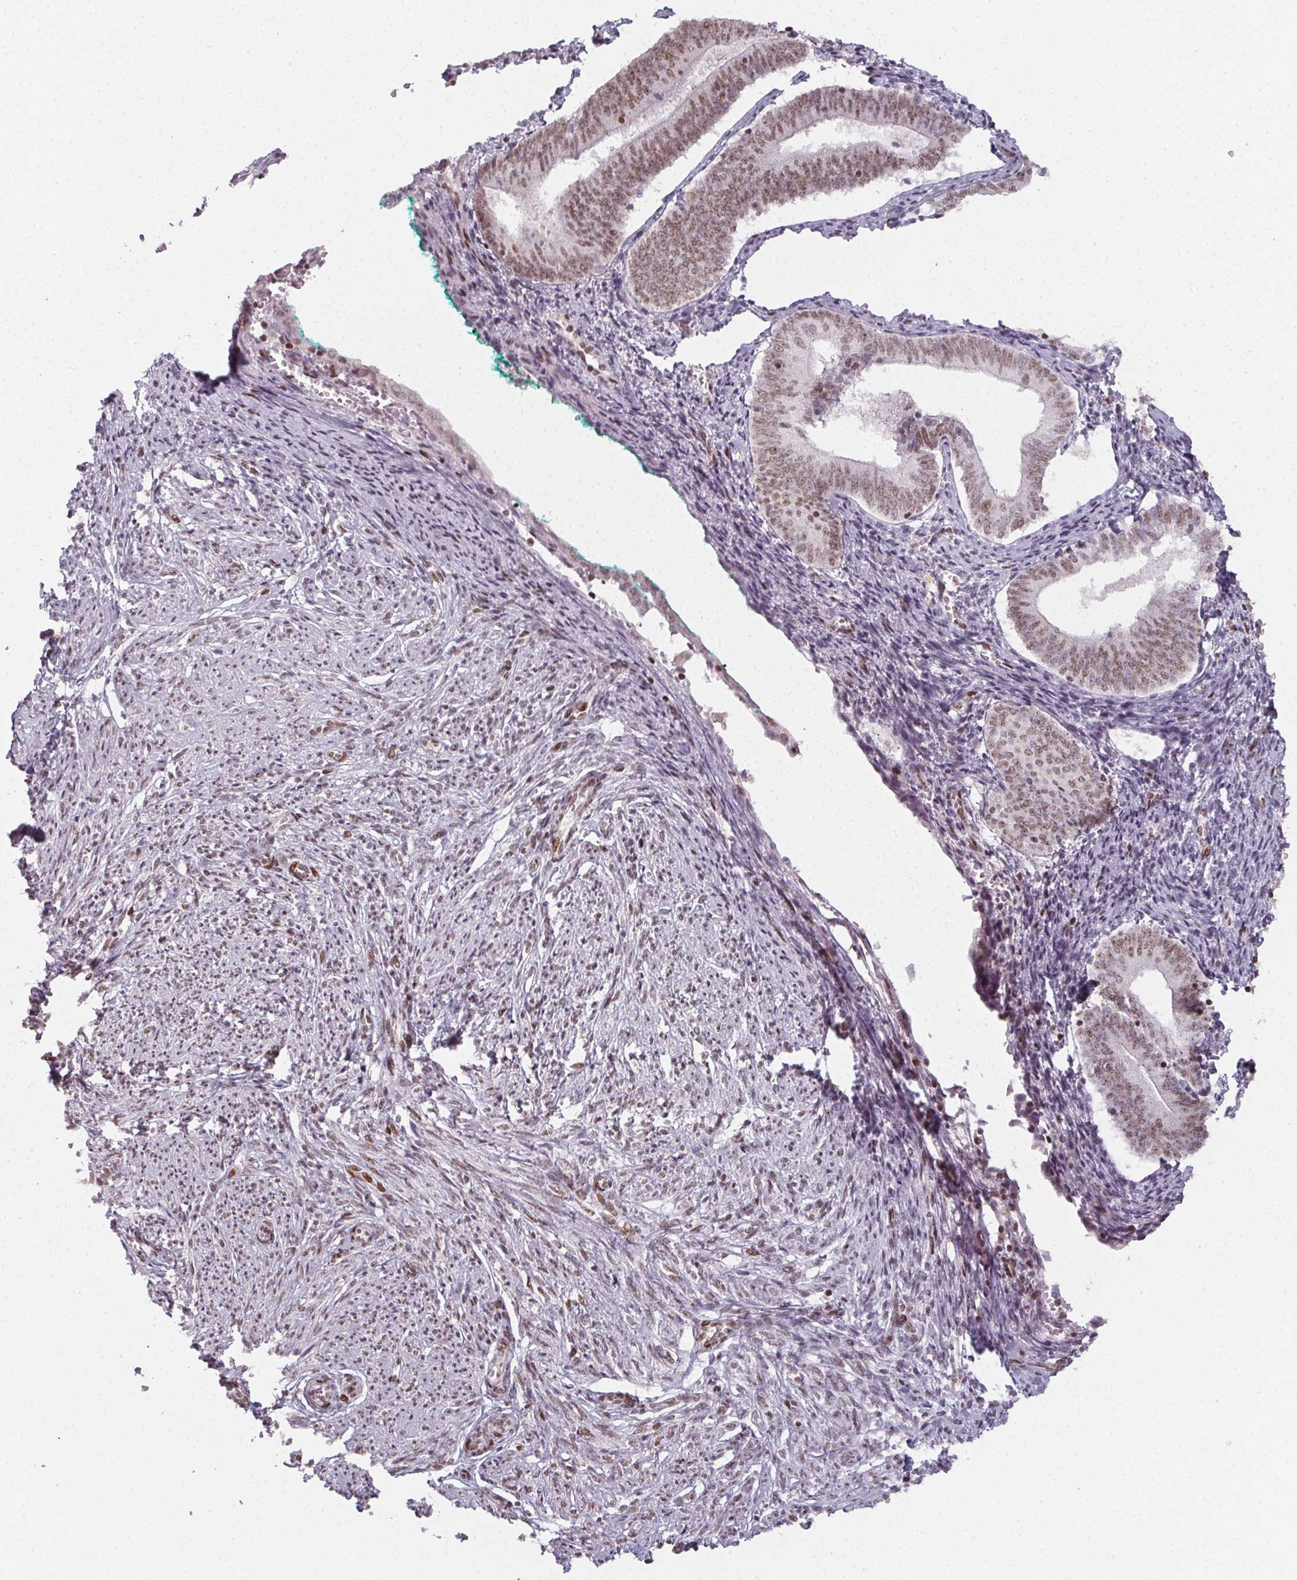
{"staining": {"intensity": "moderate", "quantity": "25%-75%", "location": "nuclear"}, "tissue": "endometrium", "cell_type": "Cells in endometrial stroma", "image_type": "normal", "snomed": [{"axis": "morphology", "description": "Normal tissue, NOS"}, {"axis": "topography", "description": "Endometrium"}], "caption": "Brown immunohistochemical staining in unremarkable endometrium displays moderate nuclear positivity in about 25%-75% of cells in endometrial stroma.", "gene": "KMT2A", "patient": {"sex": "female", "age": 50}}